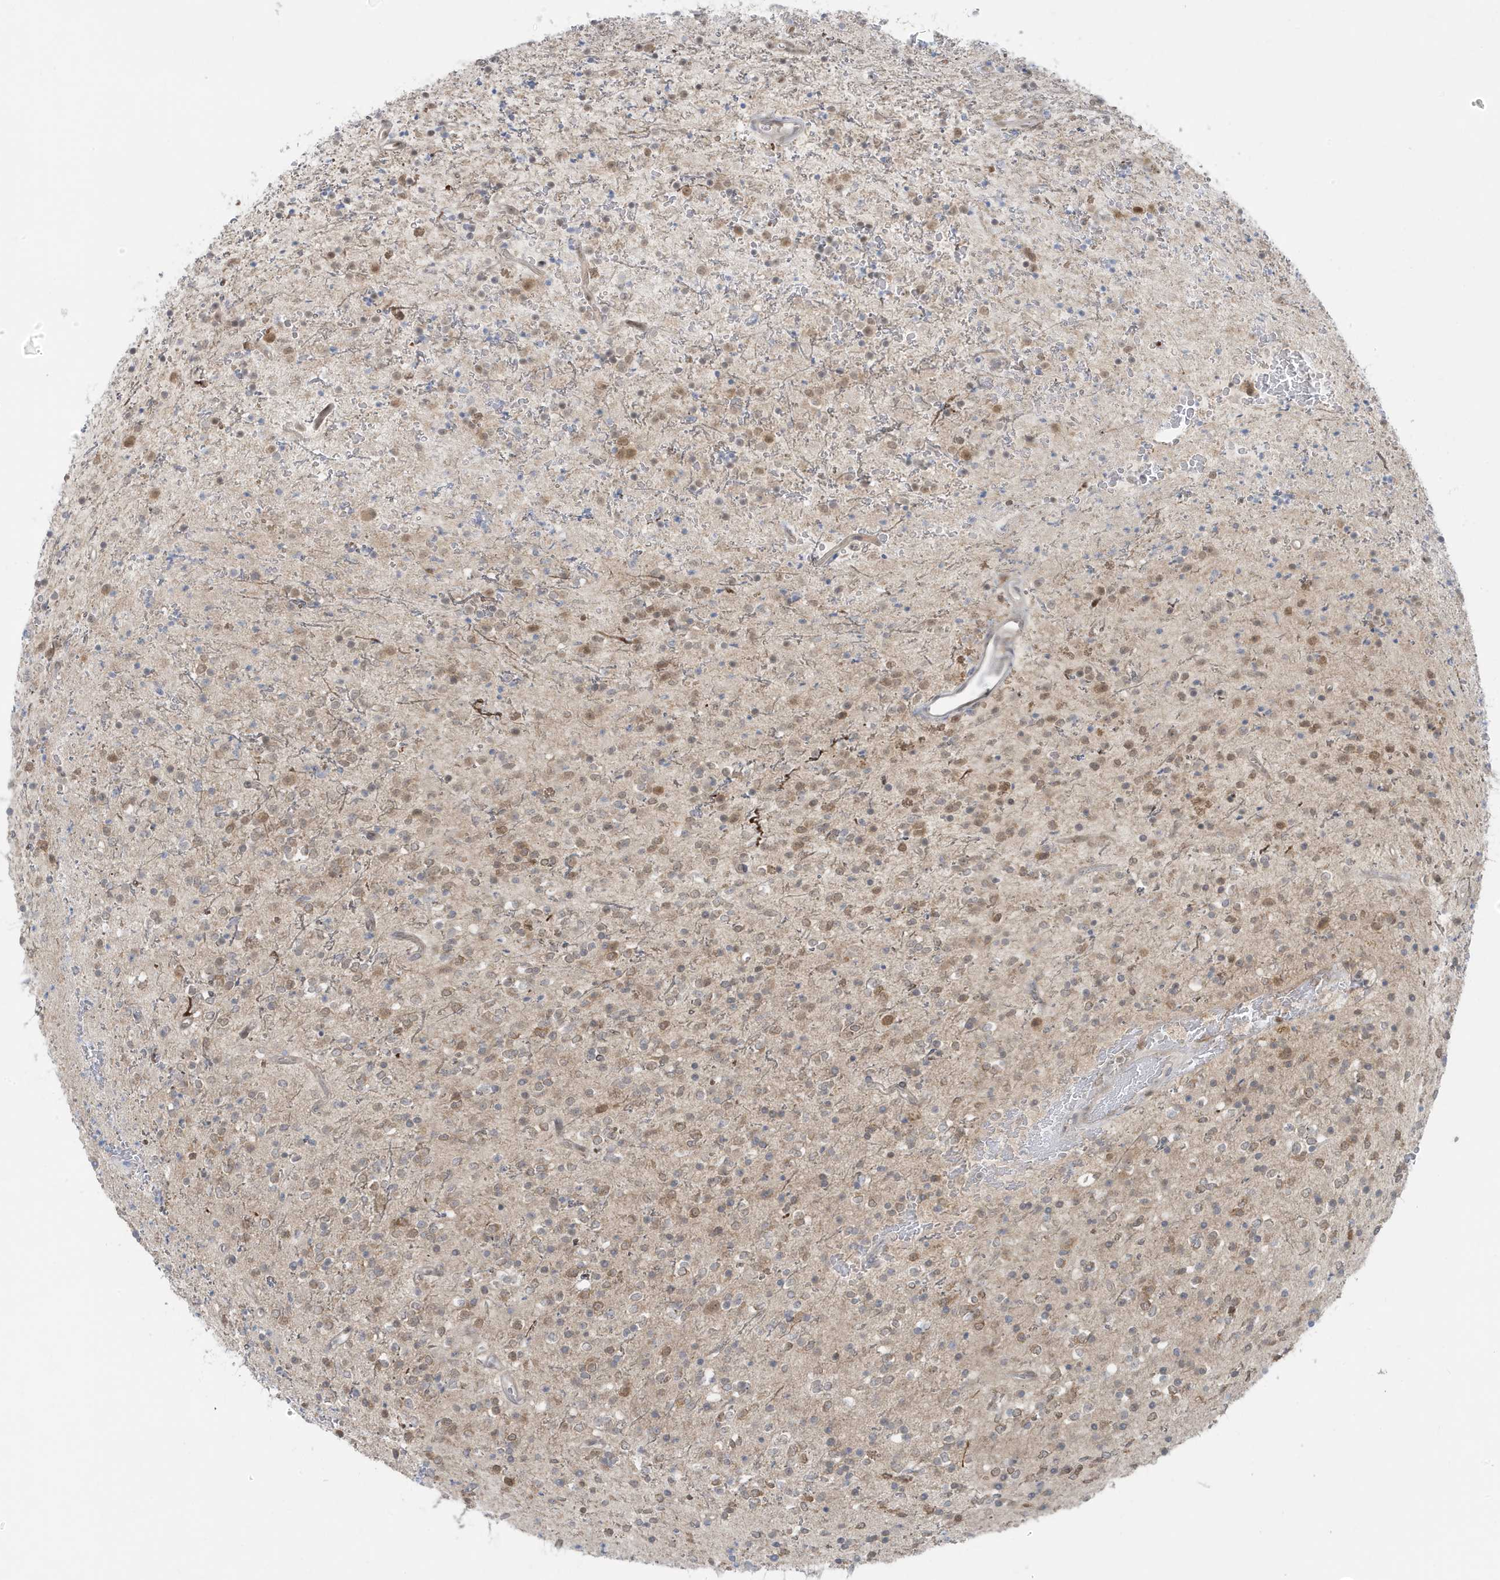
{"staining": {"intensity": "moderate", "quantity": "<25%", "location": "nuclear"}, "tissue": "glioma", "cell_type": "Tumor cells", "image_type": "cancer", "snomed": [{"axis": "morphology", "description": "Glioma, malignant, High grade"}, {"axis": "topography", "description": "Brain"}], "caption": "Malignant glioma (high-grade) tissue displays moderate nuclear staining in about <25% of tumor cells", "gene": "OGA", "patient": {"sex": "male", "age": 34}}